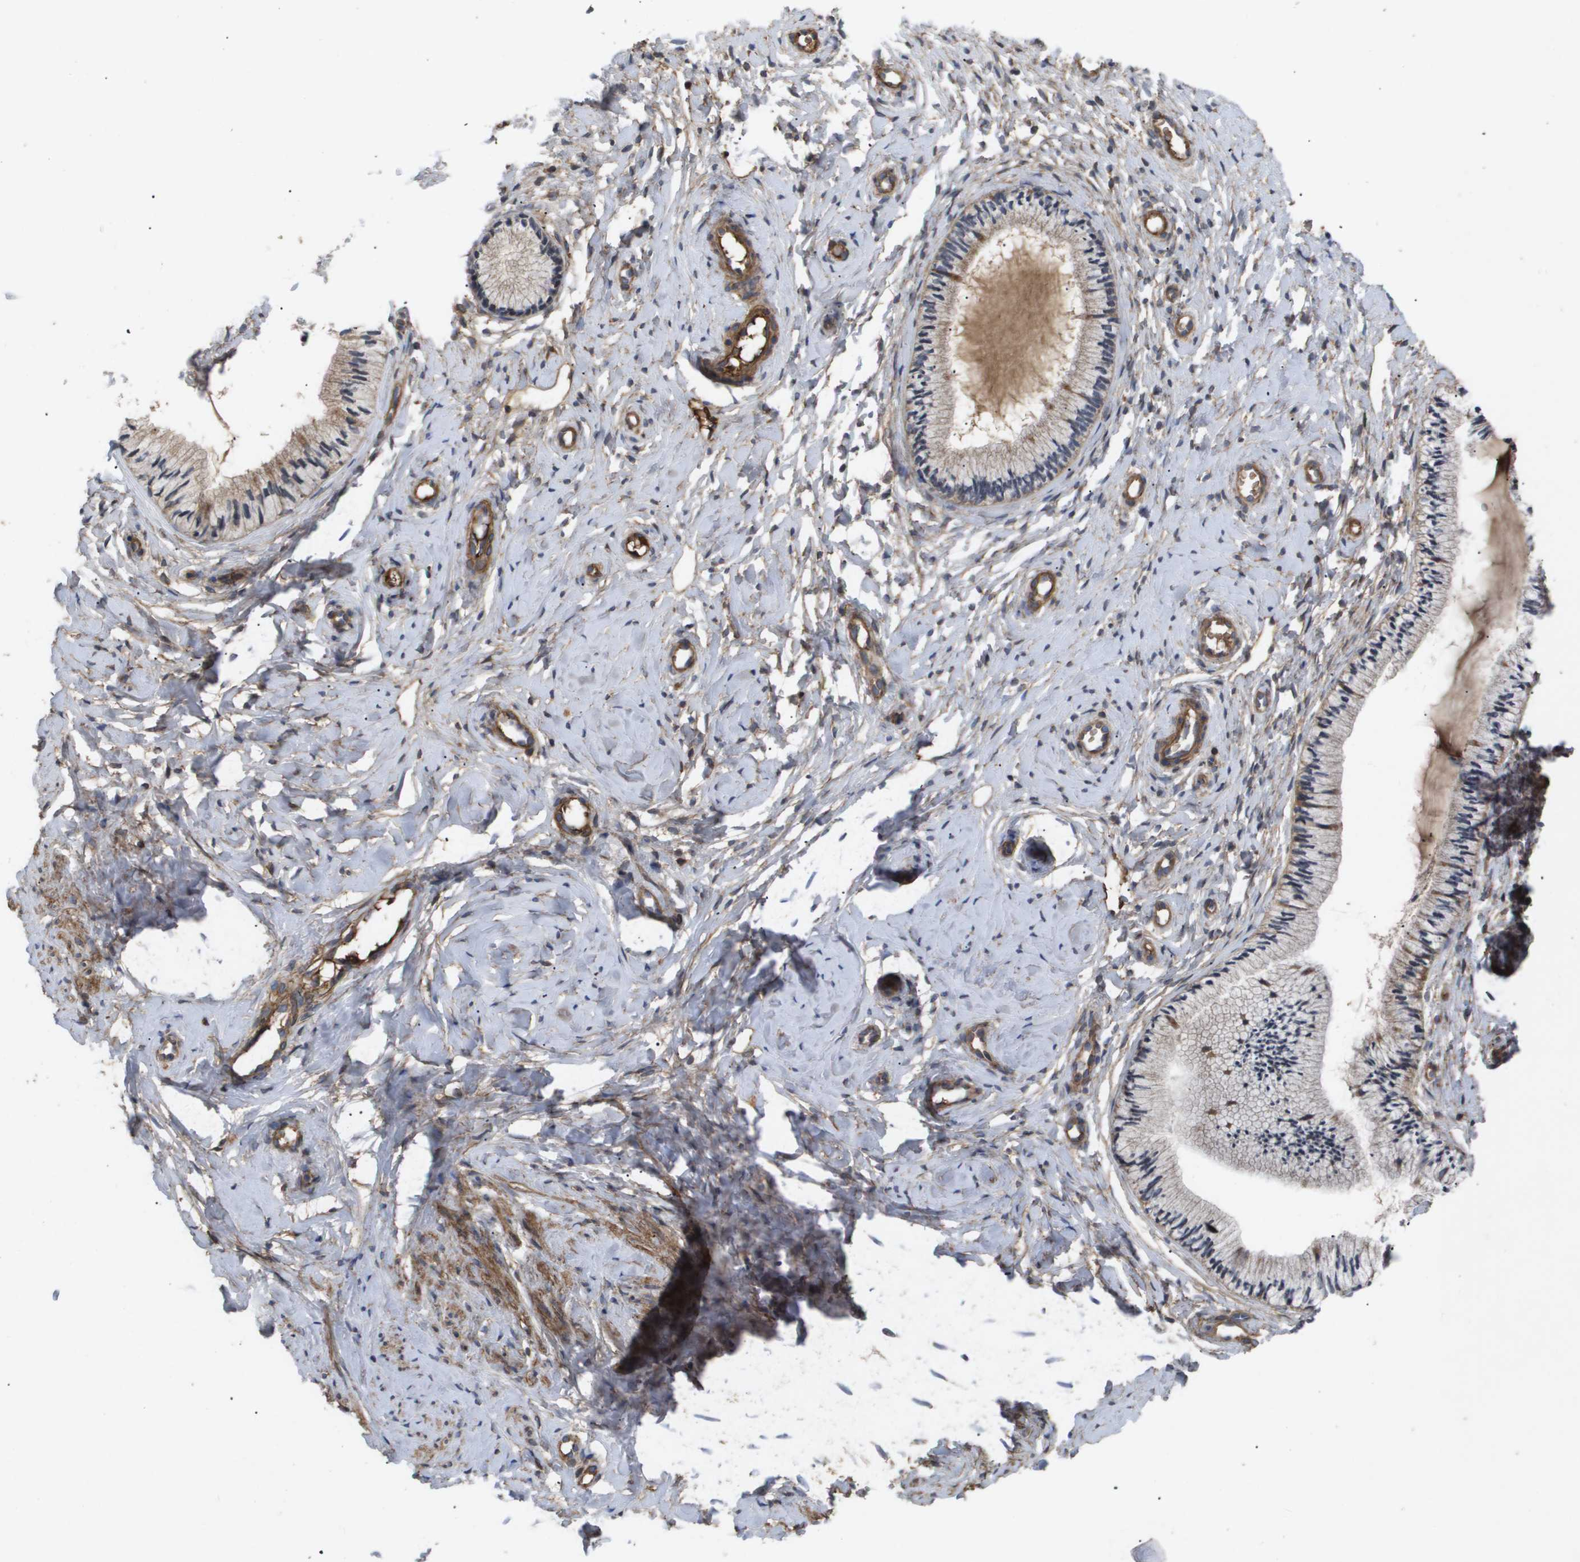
{"staining": {"intensity": "moderate", "quantity": "25%-75%", "location": "cytoplasmic/membranous"}, "tissue": "cervix", "cell_type": "Glandular cells", "image_type": "normal", "snomed": [{"axis": "morphology", "description": "Normal tissue, NOS"}, {"axis": "topography", "description": "Cervix"}], "caption": "Benign cervix was stained to show a protein in brown. There is medium levels of moderate cytoplasmic/membranous expression in approximately 25%-75% of glandular cells.", "gene": "TNS1", "patient": {"sex": "female", "age": 46}}